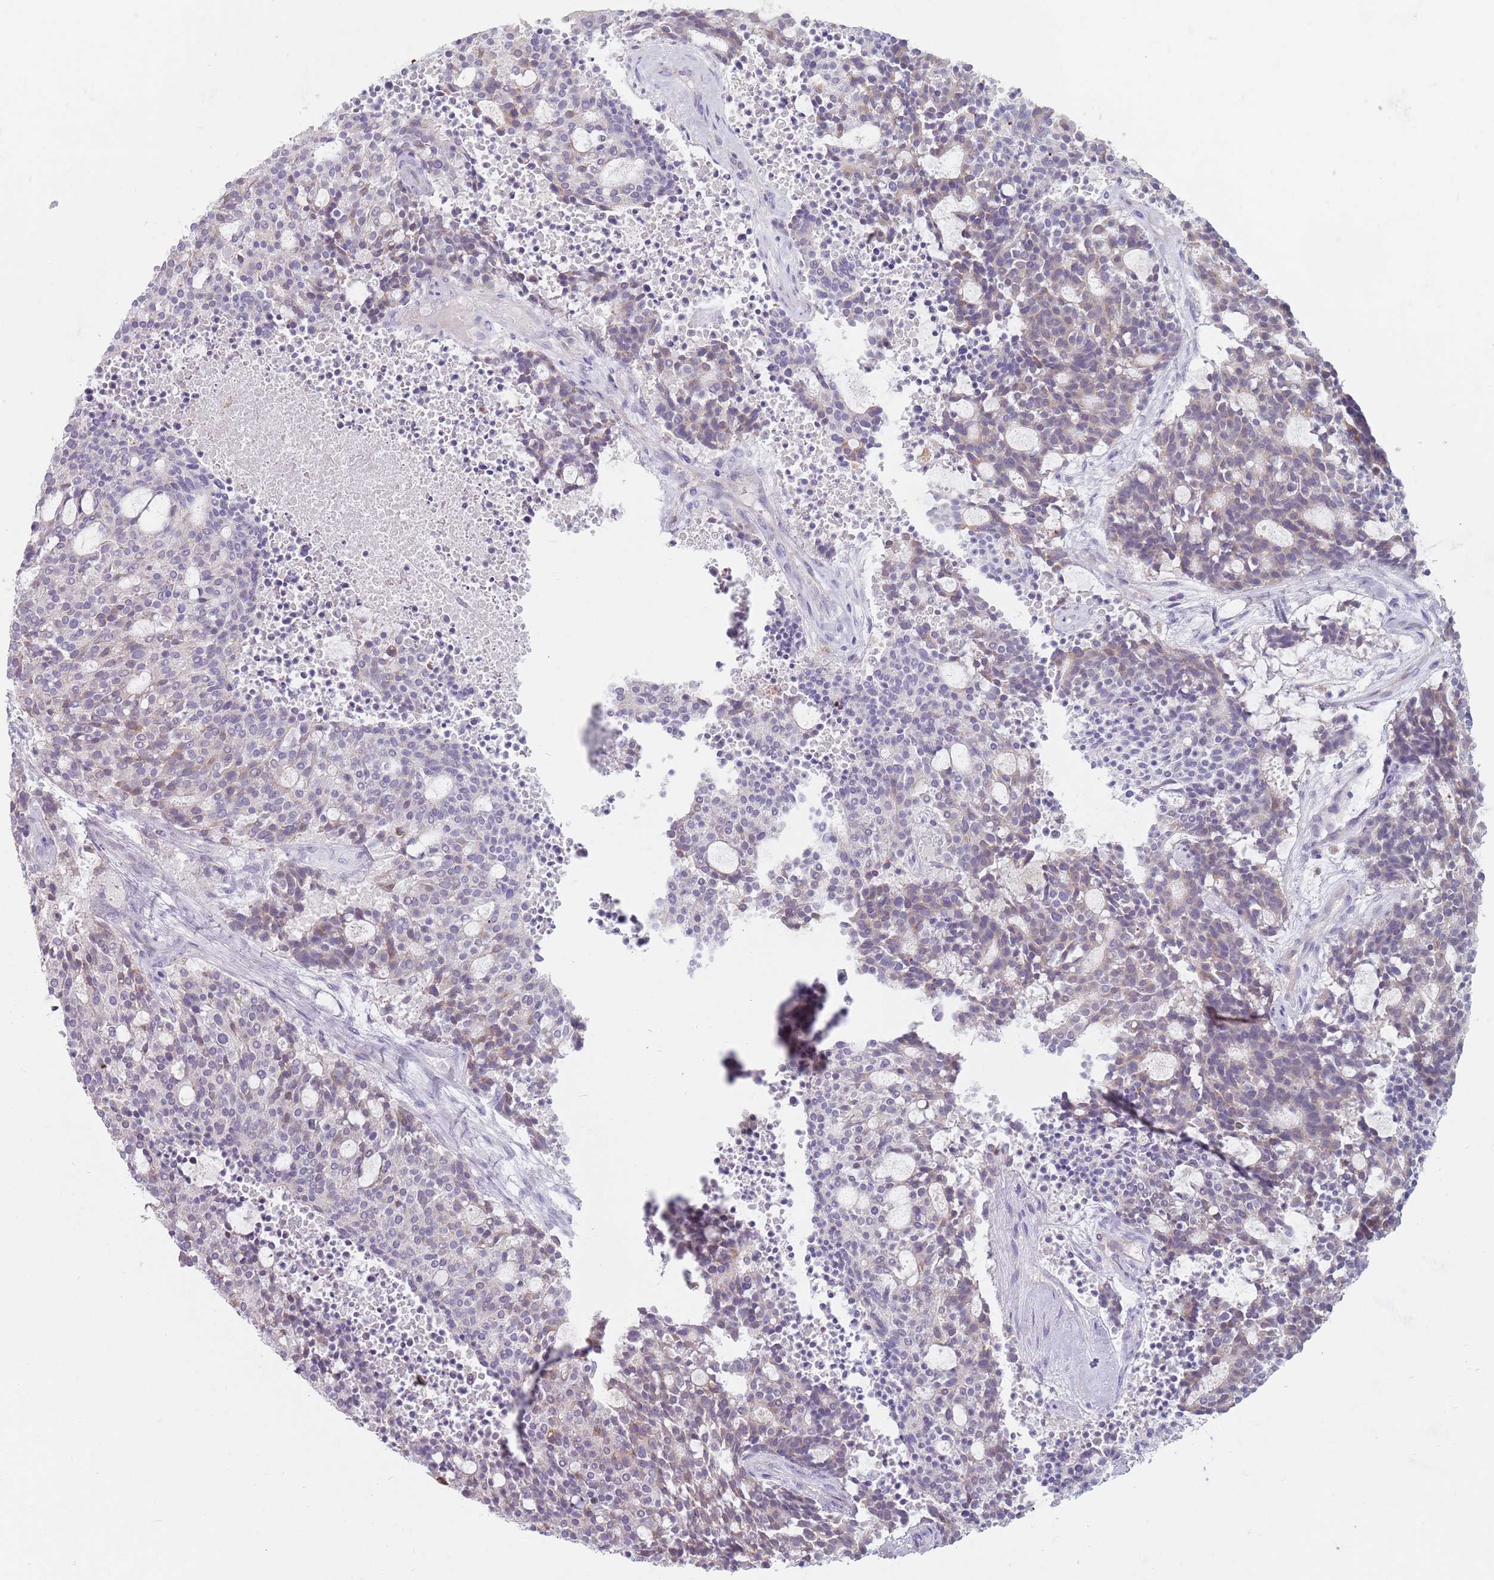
{"staining": {"intensity": "weak", "quantity": "<25%", "location": "cytoplasmic/membranous"}, "tissue": "carcinoid", "cell_type": "Tumor cells", "image_type": "cancer", "snomed": [{"axis": "morphology", "description": "Carcinoid, malignant, NOS"}, {"axis": "topography", "description": "Pancreas"}], "caption": "Tumor cells are negative for protein expression in human malignant carcinoid.", "gene": "DXO", "patient": {"sex": "female", "age": 54}}